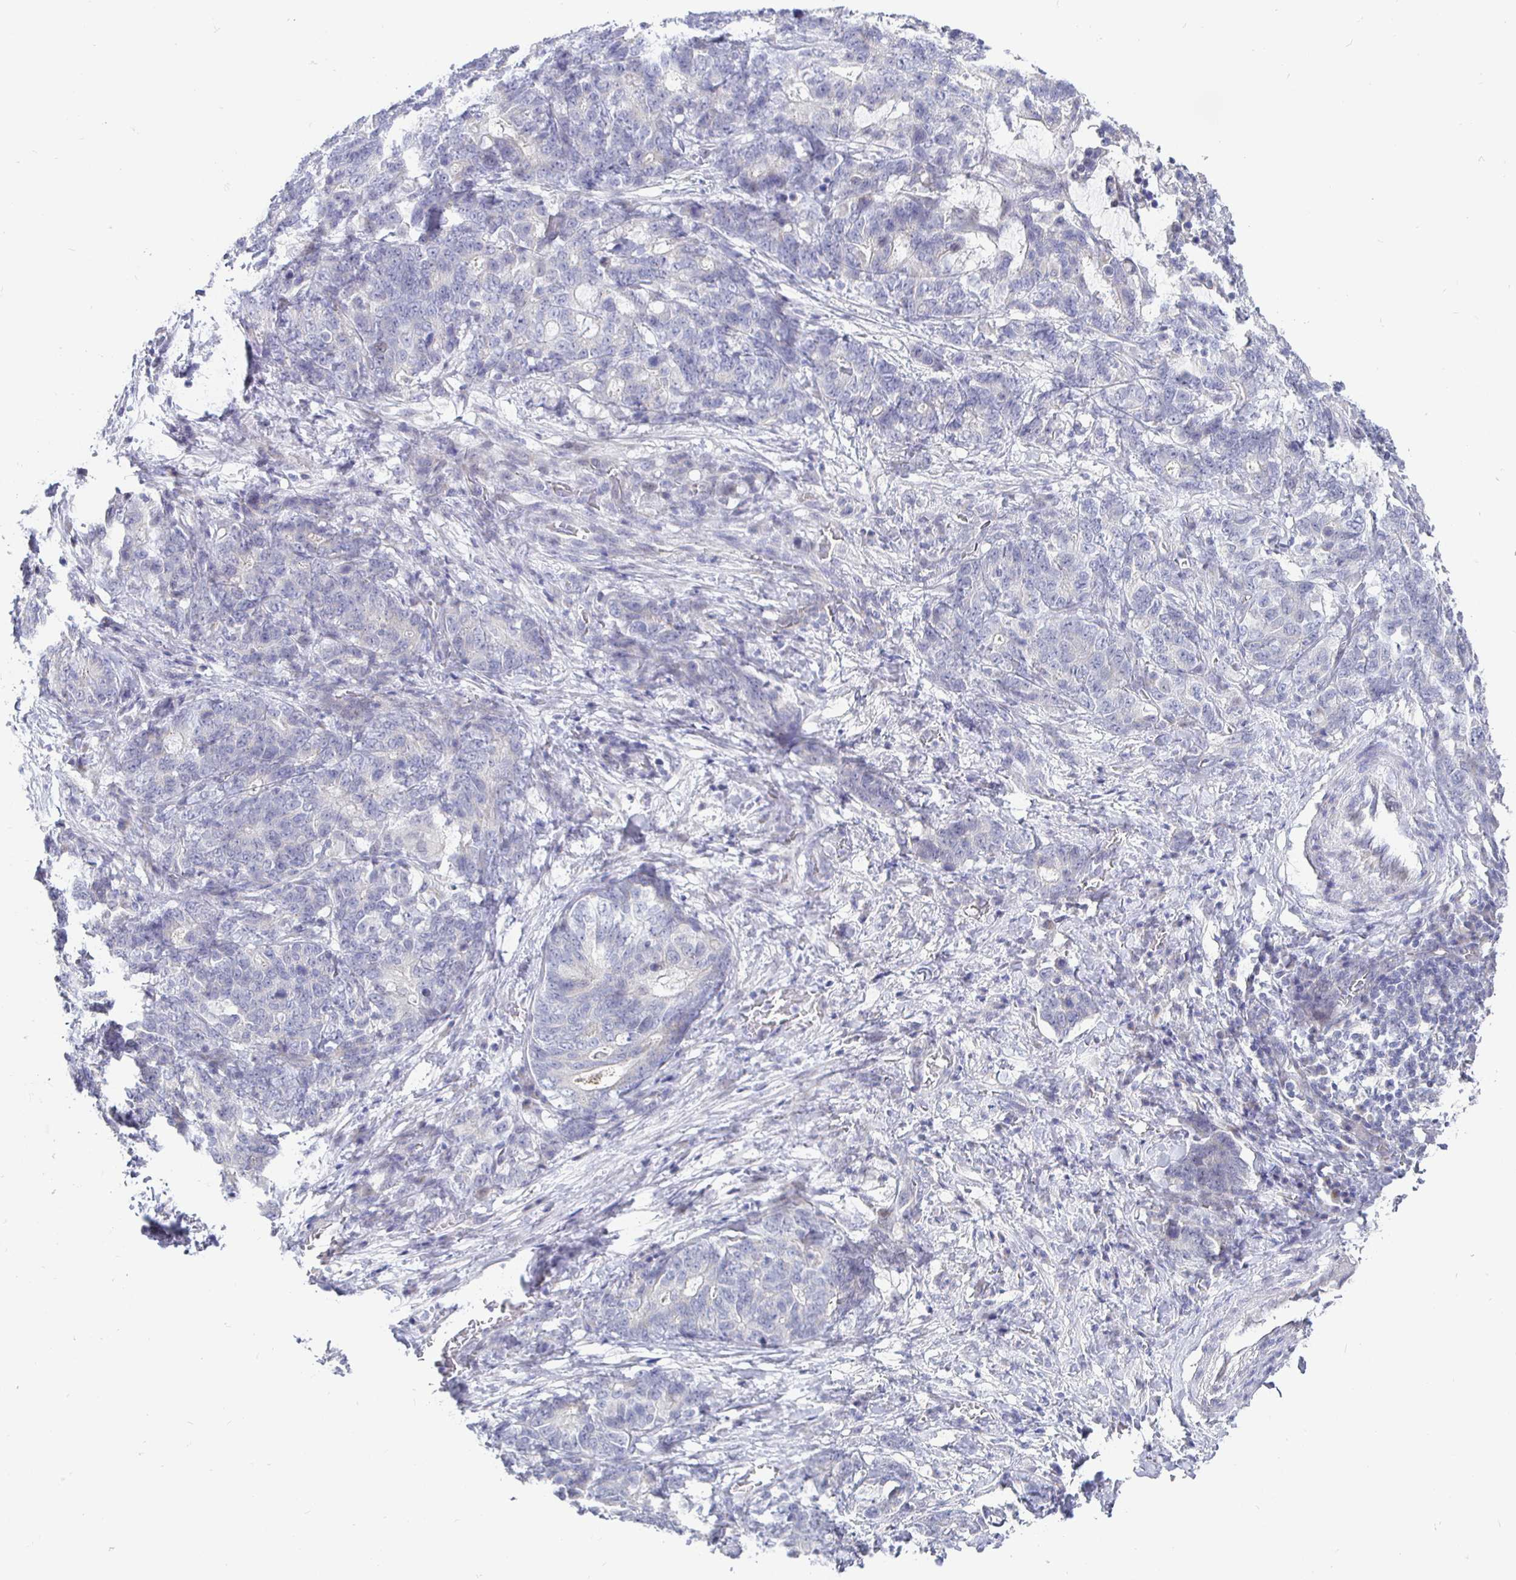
{"staining": {"intensity": "negative", "quantity": "none", "location": "none"}, "tissue": "stomach cancer", "cell_type": "Tumor cells", "image_type": "cancer", "snomed": [{"axis": "morphology", "description": "Normal tissue, NOS"}, {"axis": "morphology", "description": "Adenocarcinoma, NOS"}, {"axis": "topography", "description": "Stomach"}], "caption": "Micrograph shows no significant protein positivity in tumor cells of stomach cancer (adenocarcinoma). (DAB (3,3'-diaminobenzidine) immunohistochemistry, high magnification).", "gene": "CIT", "patient": {"sex": "female", "age": 64}}